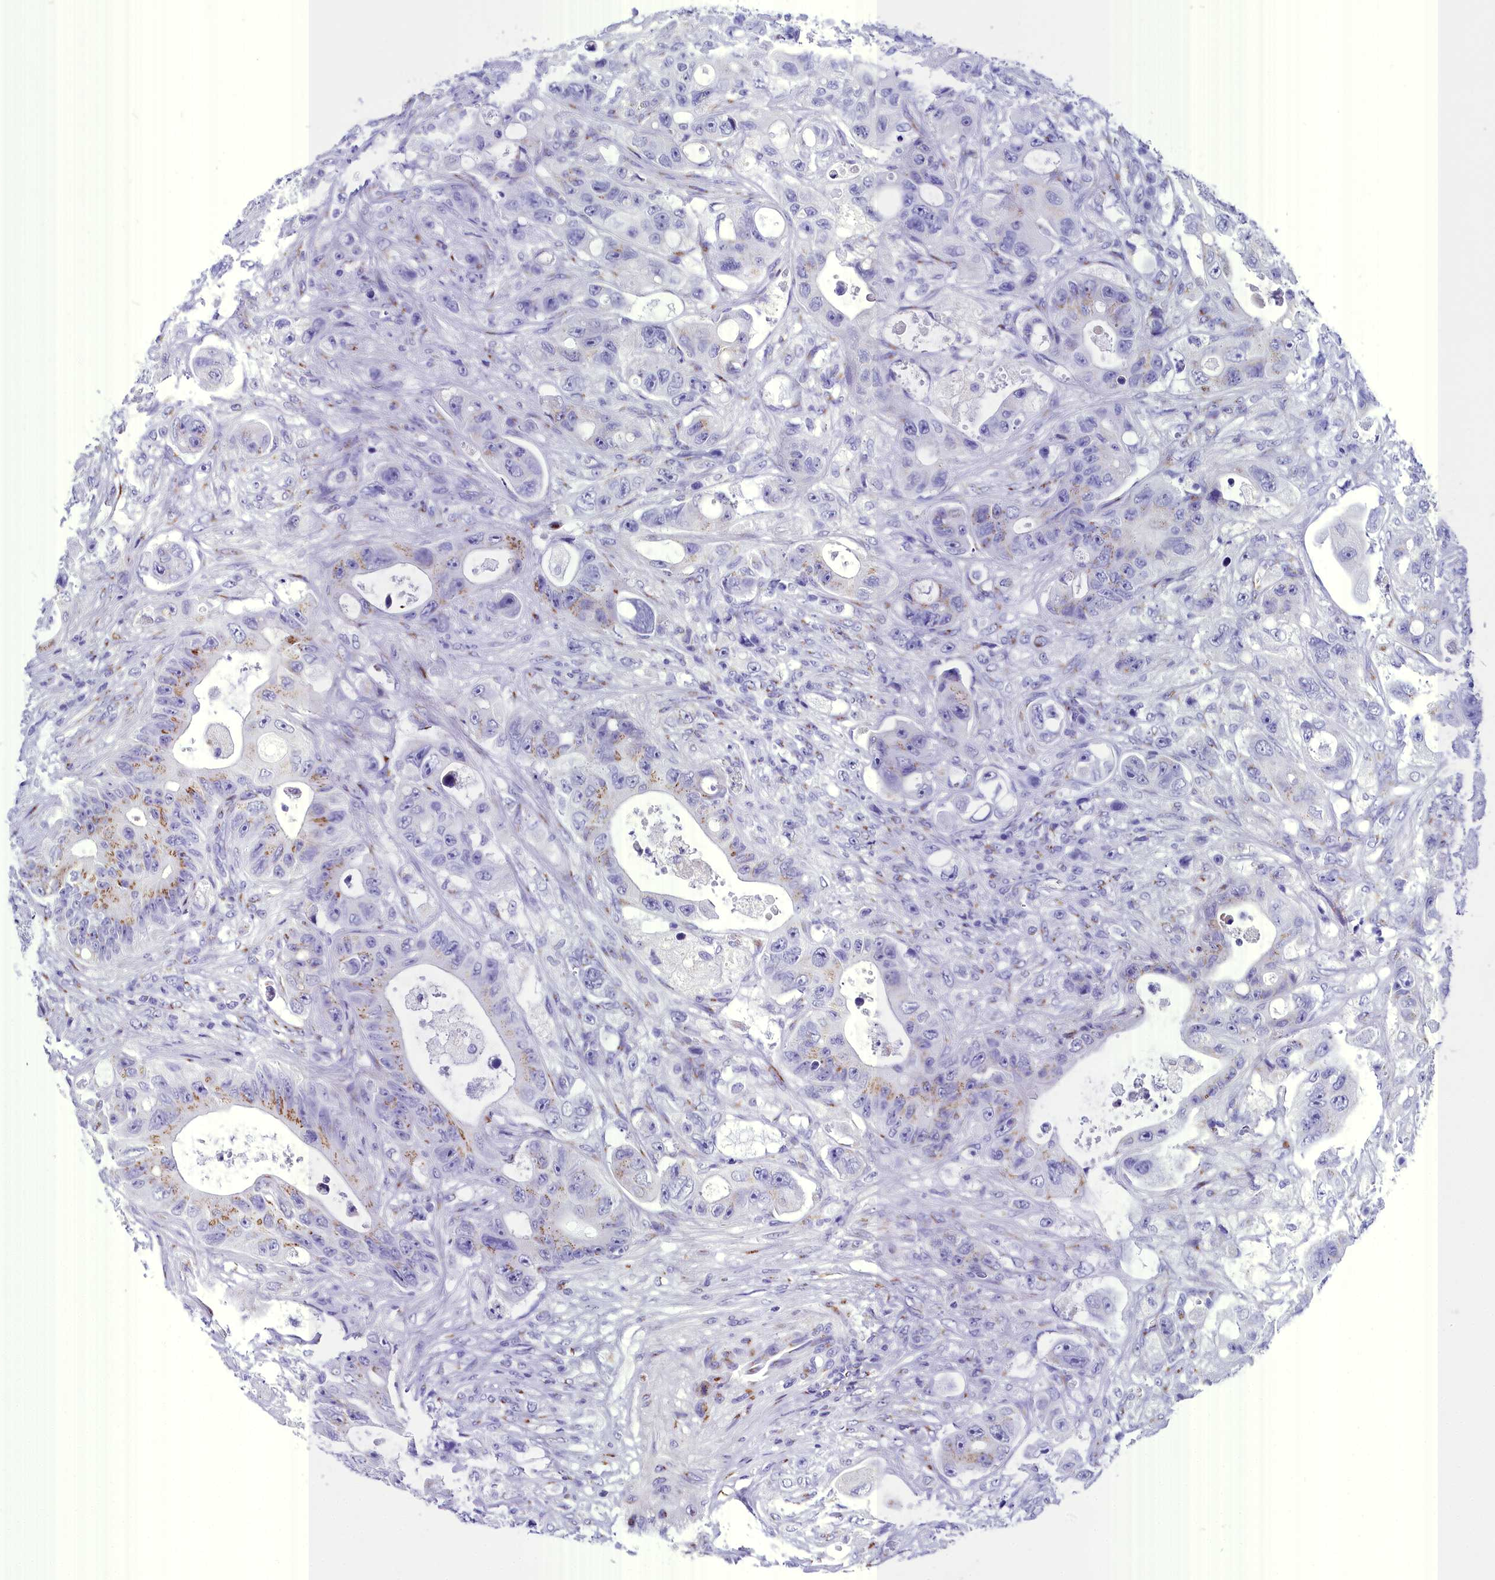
{"staining": {"intensity": "weak", "quantity": "<25%", "location": "cytoplasmic/membranous"}, "tissue": "colorectal cancer", "cell_type": "Tumor cells", "image_type": "cancer", "snomed": [{"axis": "morphology", "description": "Adenocarcinoma, NOS"}, {"axis": "topography", "description": "Colon"}], "caption": "Protein analysis of colorectal cancer shows no significant expression in tumor cells.", "gene": "AP3B2", "patient": {"sex": "female", "age": 46}}